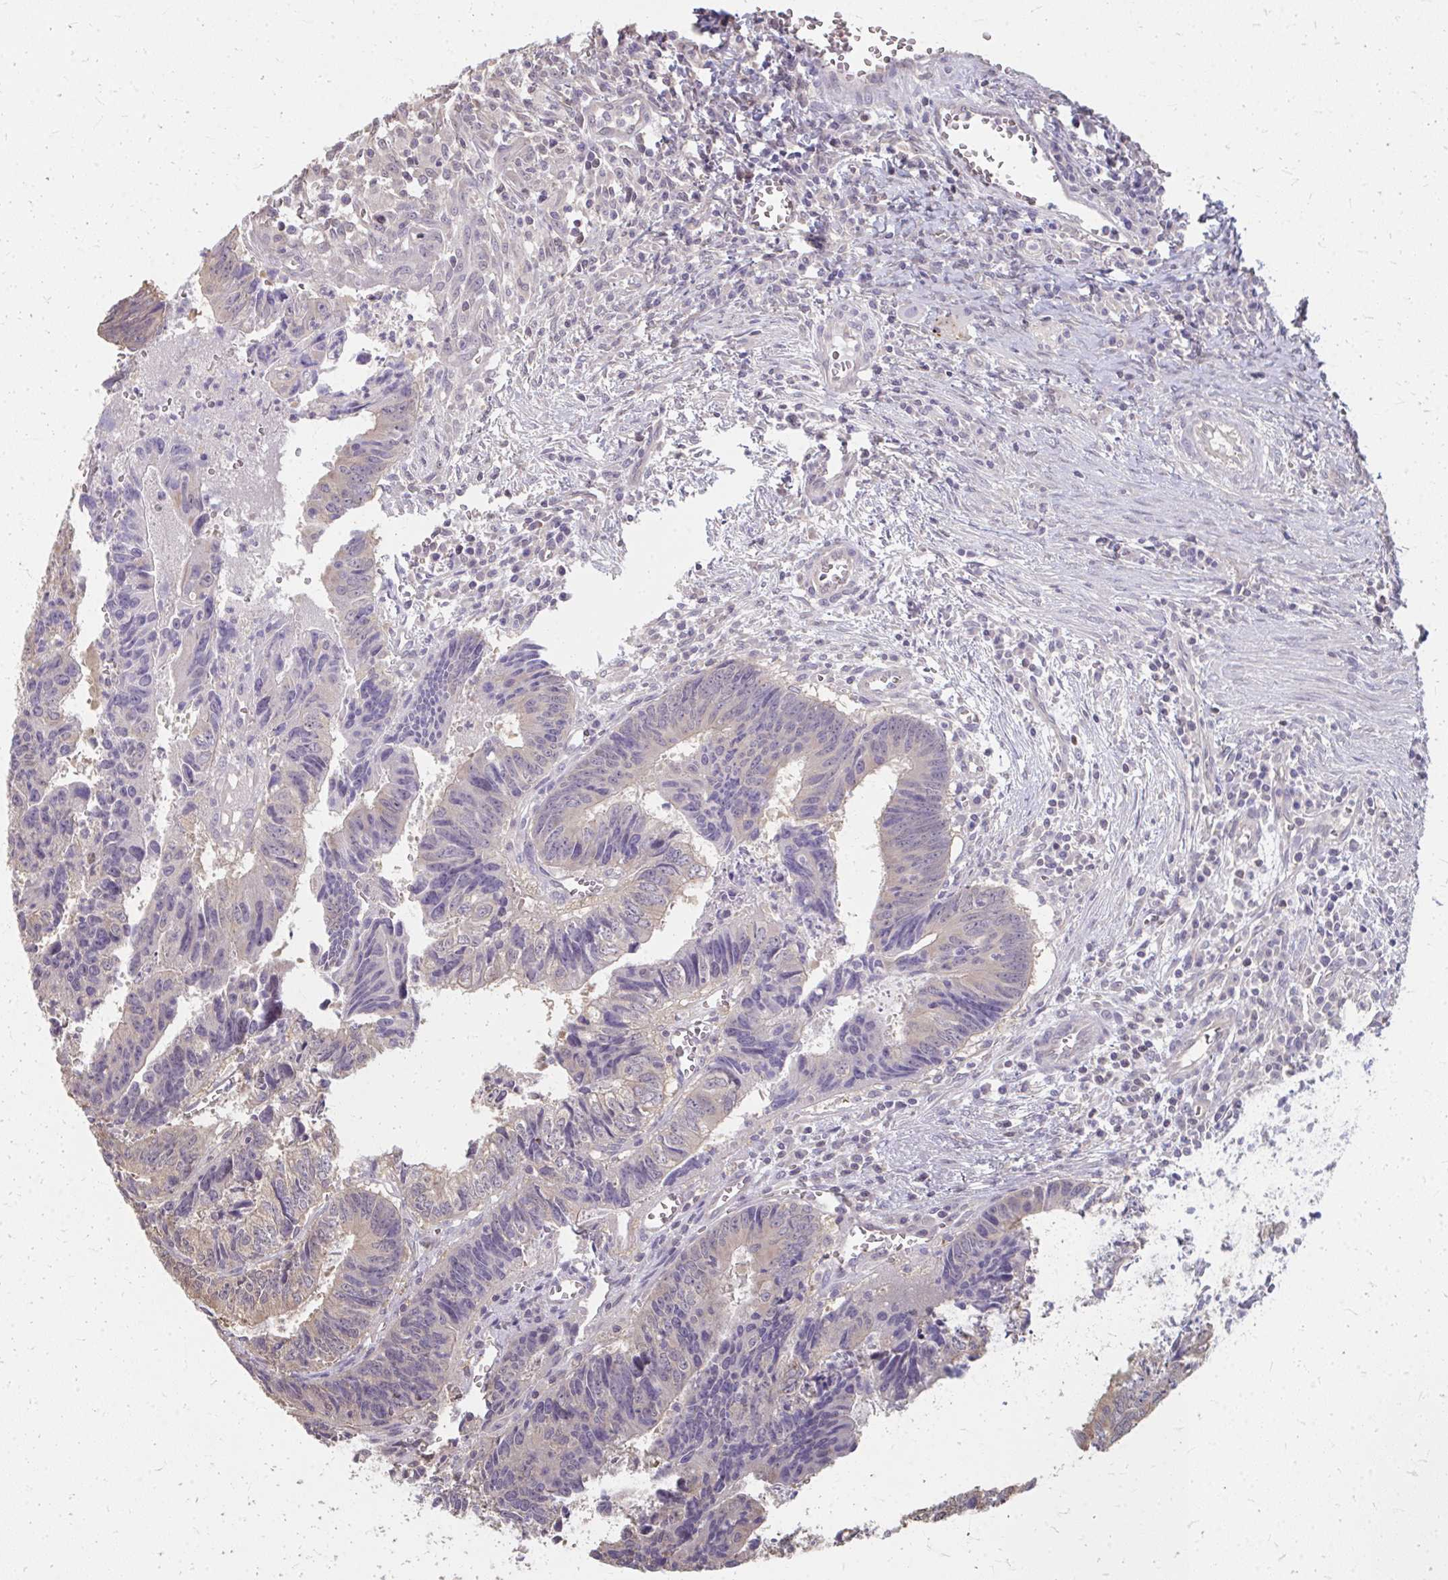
{"staining": {"intensity": "weak", "quantity": "<25%", "location": "cytoplasmic/membranous"}, "tissue": "colorectal cancer", "cell_type": "Tumor cells", "image_type": "cancer", "snomed": [{"axis": "morphology", "description": "Adenocarcinoma, NOS"}, {"axis": "topography", "description": "Colon"}], "caption": "Colorectal cancer stained for a protein using IHC displays no staining tumor cells.", "gene": "RABGAP1L", "patient": {"sex": "male", "age": 86}}